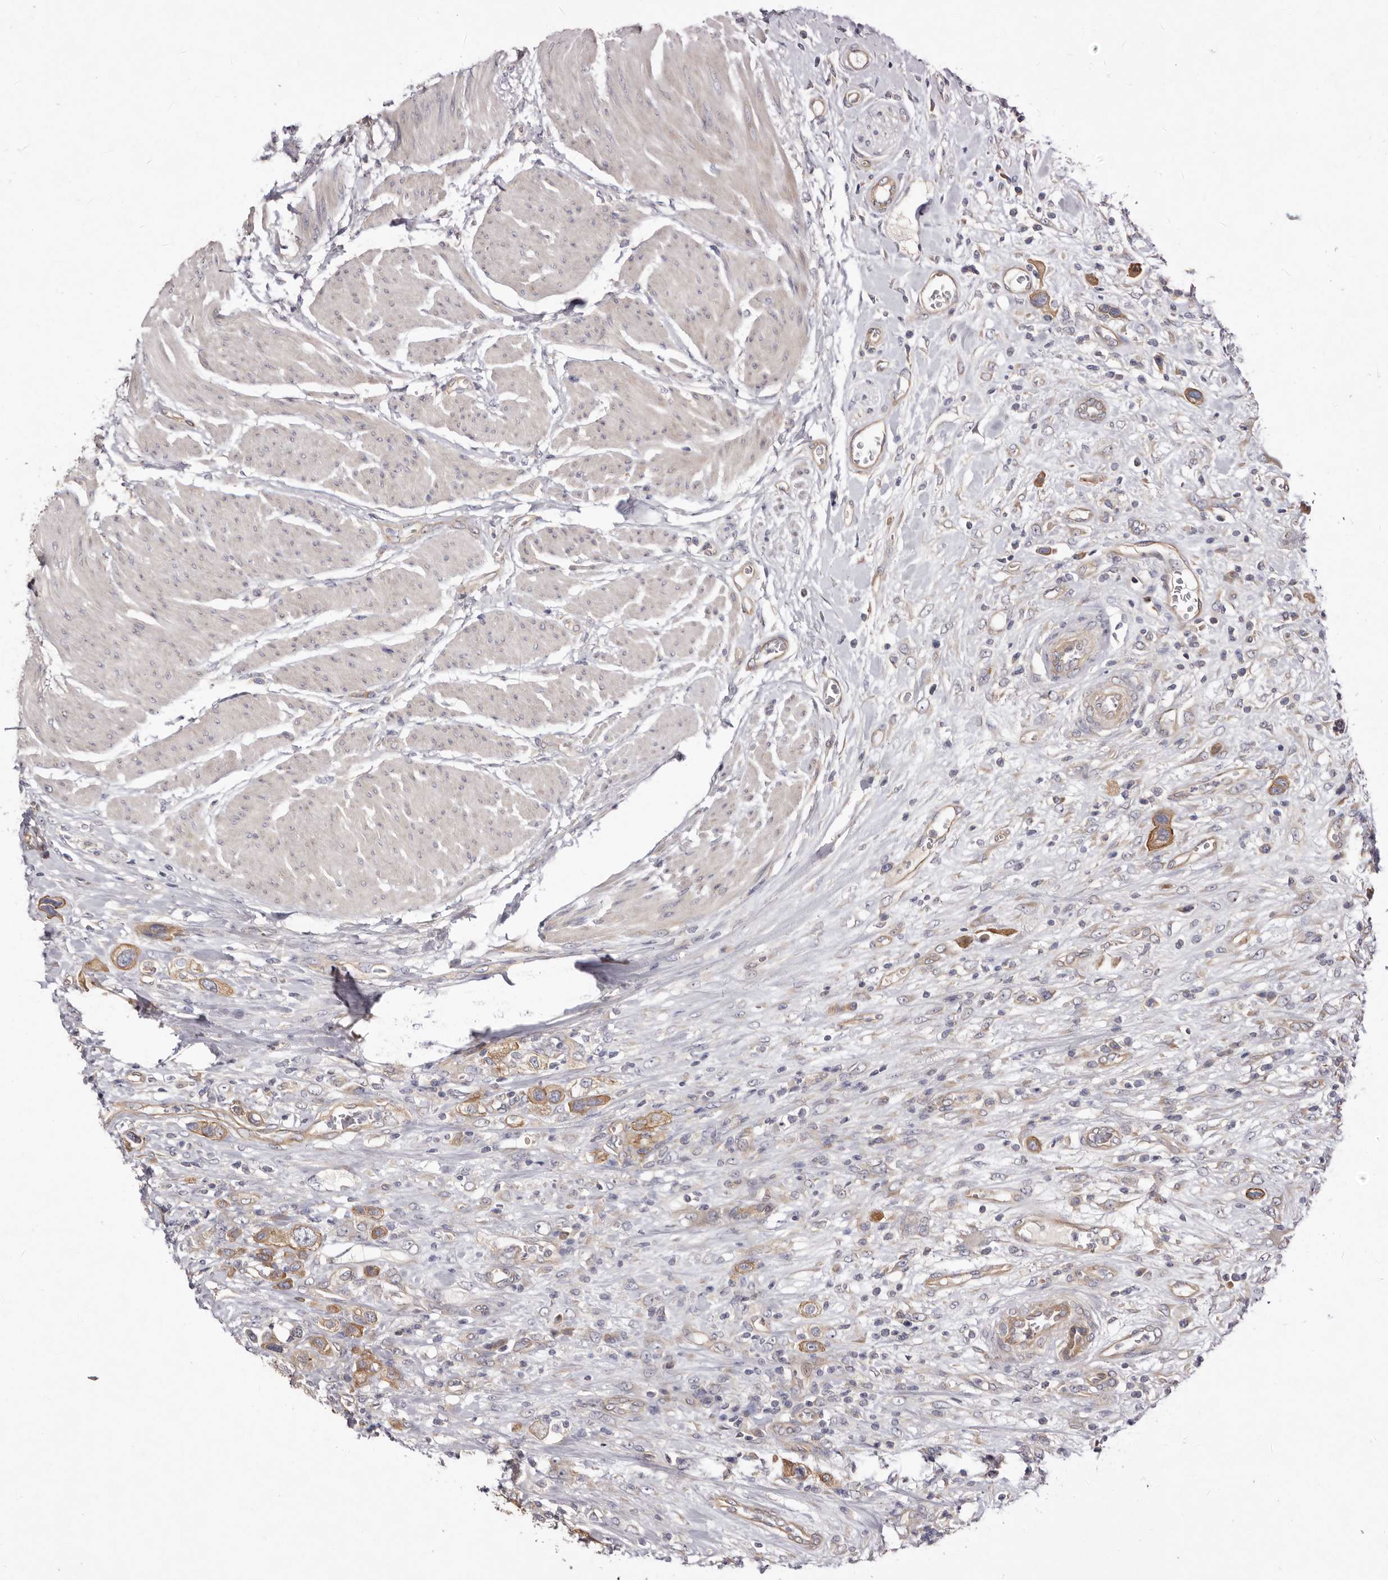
{"staining": {"intensity": "moderate", "quantity": ">75%", "location": "cytoplasmic/membranous"}, "tissue": "urothelial cancer", "cell_type": "Tumor cells", "image_type": "cancer", "snomed": [{"axis": "morphology", "description": "Urothelial carcinoma, High grade"}, {"axis": "topography", "description": "Urinary bladder"}], "caption": "Immunohistochemistry of urothelial cancer demonstrates medium levels of moderate cytoplasmic/membranous expression in approximately >75% of tumor cells. (IHC, brightfield microscopy, high magnification).", "gene": "FAM167B", "patient": {"sex": "male", "age": 50}}